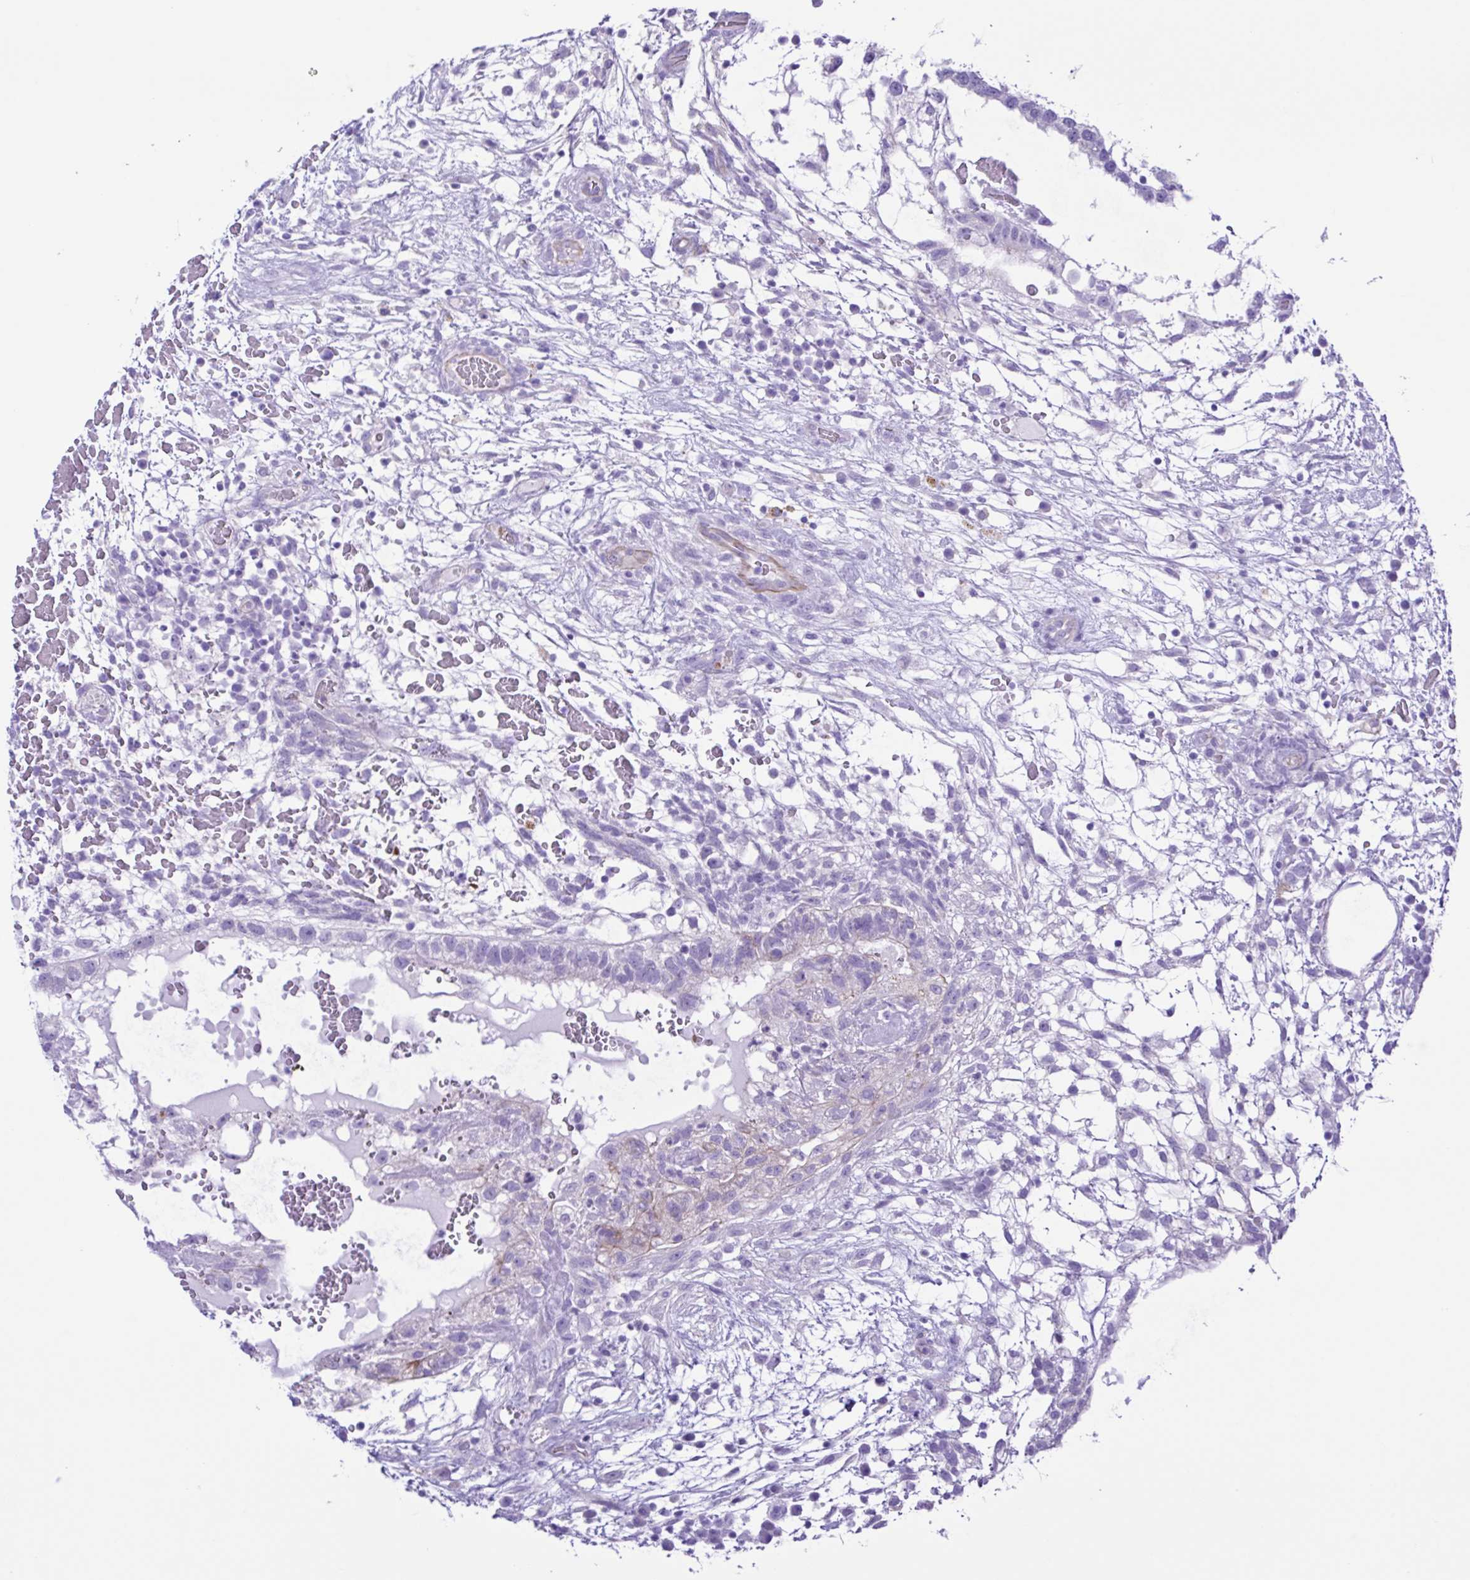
{"staining": {"intensity": "negative", "quantity": "none", "location": "none"}, "tissue": "testis cancer", "cell_type": "Tumor cells", "image_type": "cancer", "snomed": [{"axis": "morphology", "description": "Normal tissue, NOS"}, {"axis": "morphology", "description": "Carcinoma, Embryonal, NOS"}, {"axis": "topography", "description": "Testis"}], "caption": "An immunohistochemistry histopathology image of embryonal carcinoma (testis) is shown. There is no staining in tumor cells of embryonal carcinoma (testis).", "gene": "CYP11A1", "patient": {"sex": "male", "age": 32}}